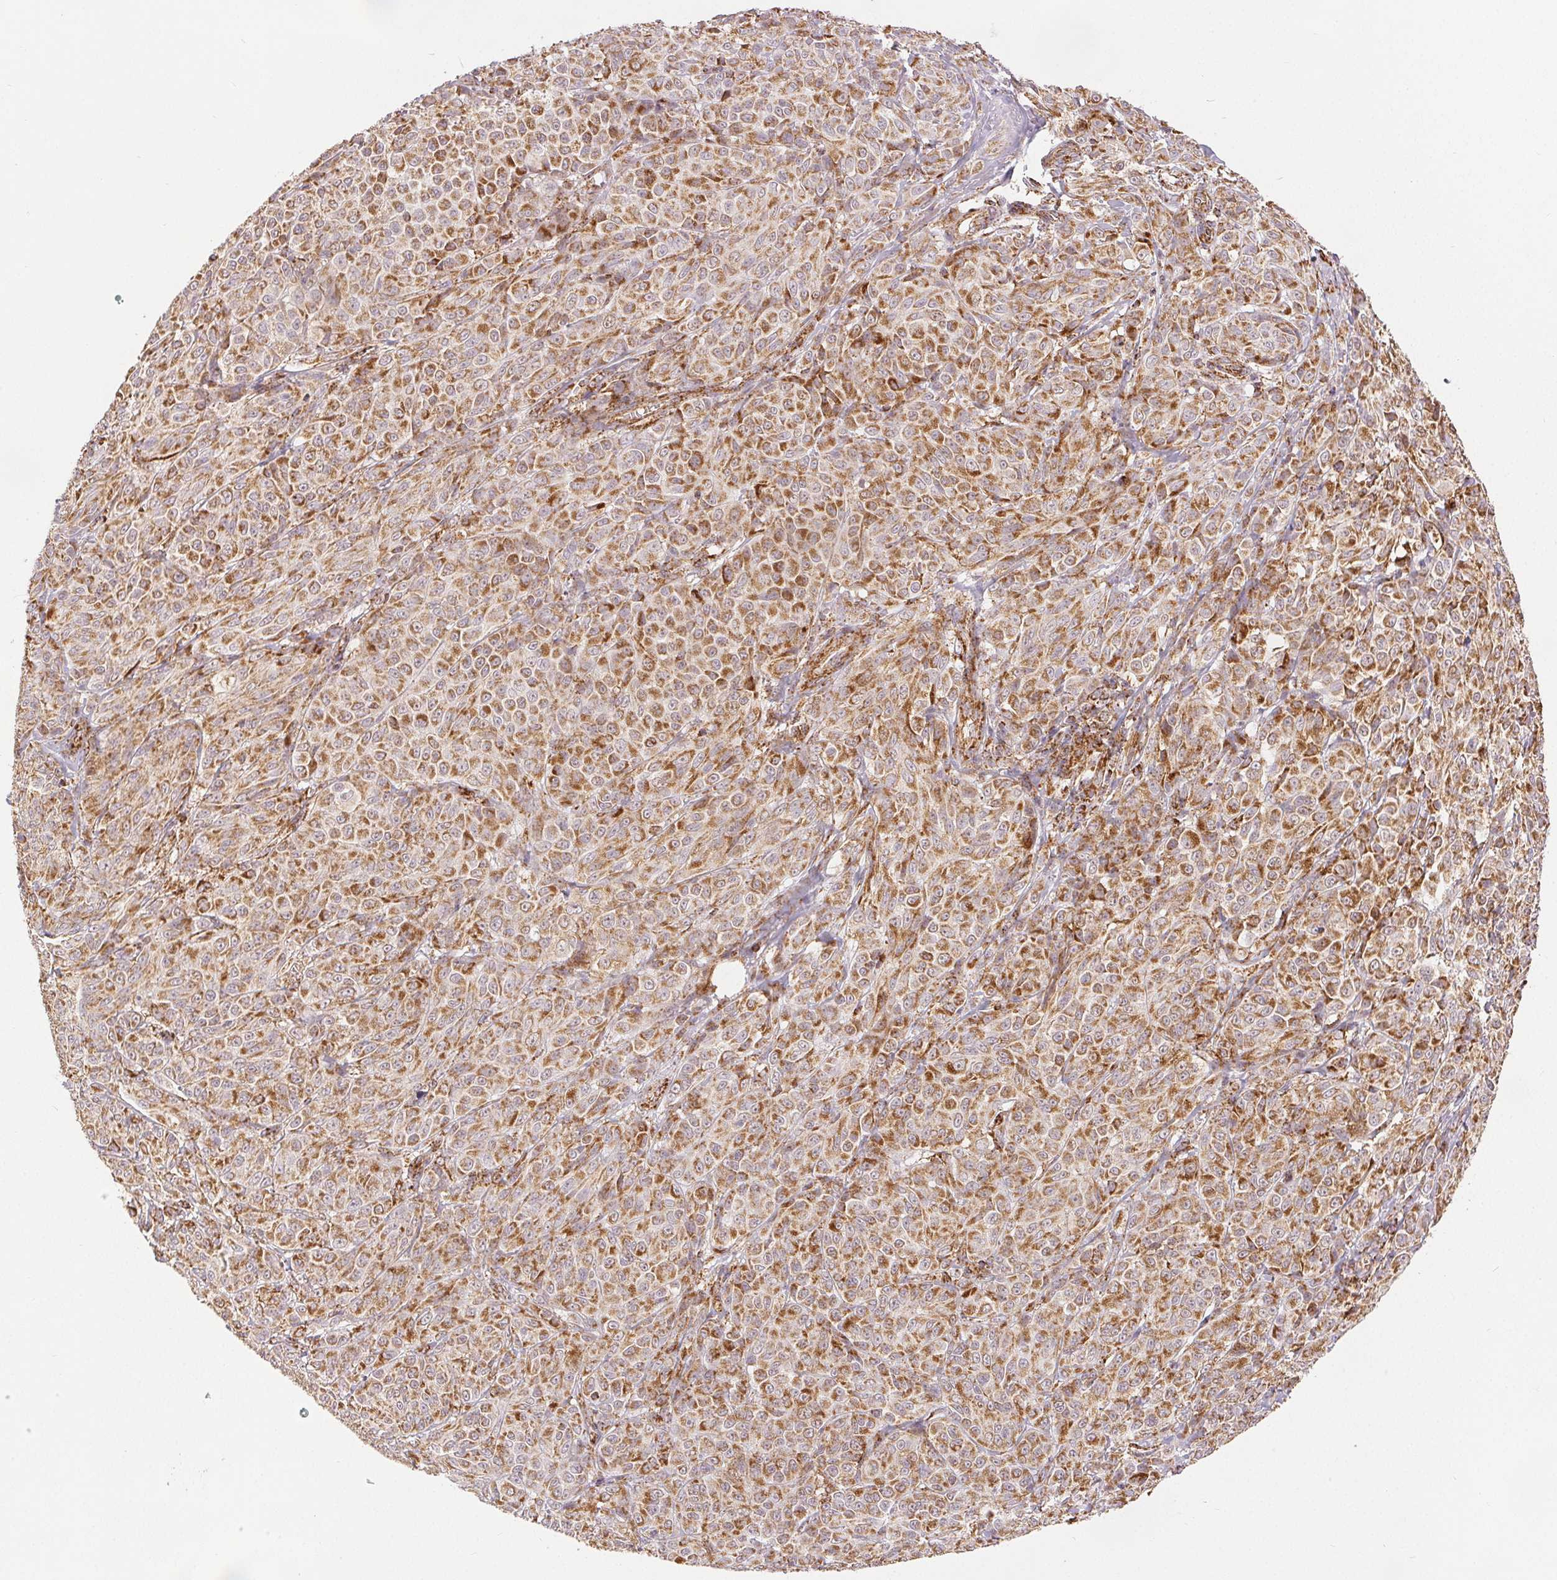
{"staining": {"intensity": "moderate", "quantity": ">75%", "location": "cytoplasmic/membranous"}, "tissue": "melanoma", "cell_type": "Tumor cells", "image_type": "cancer", "snomed": [{"axis": "morphology", "description": "Malignant melanoma, NOS"}, {"axis": "topography", "description": "Skin"}], "caption": "The immunohistochemical stain labels moderate cytoplasmic/membranous expression in tumor cells of melanoma tissue.", "gene": "SDHB", "patient": {"sex": "male", "age": 89}}